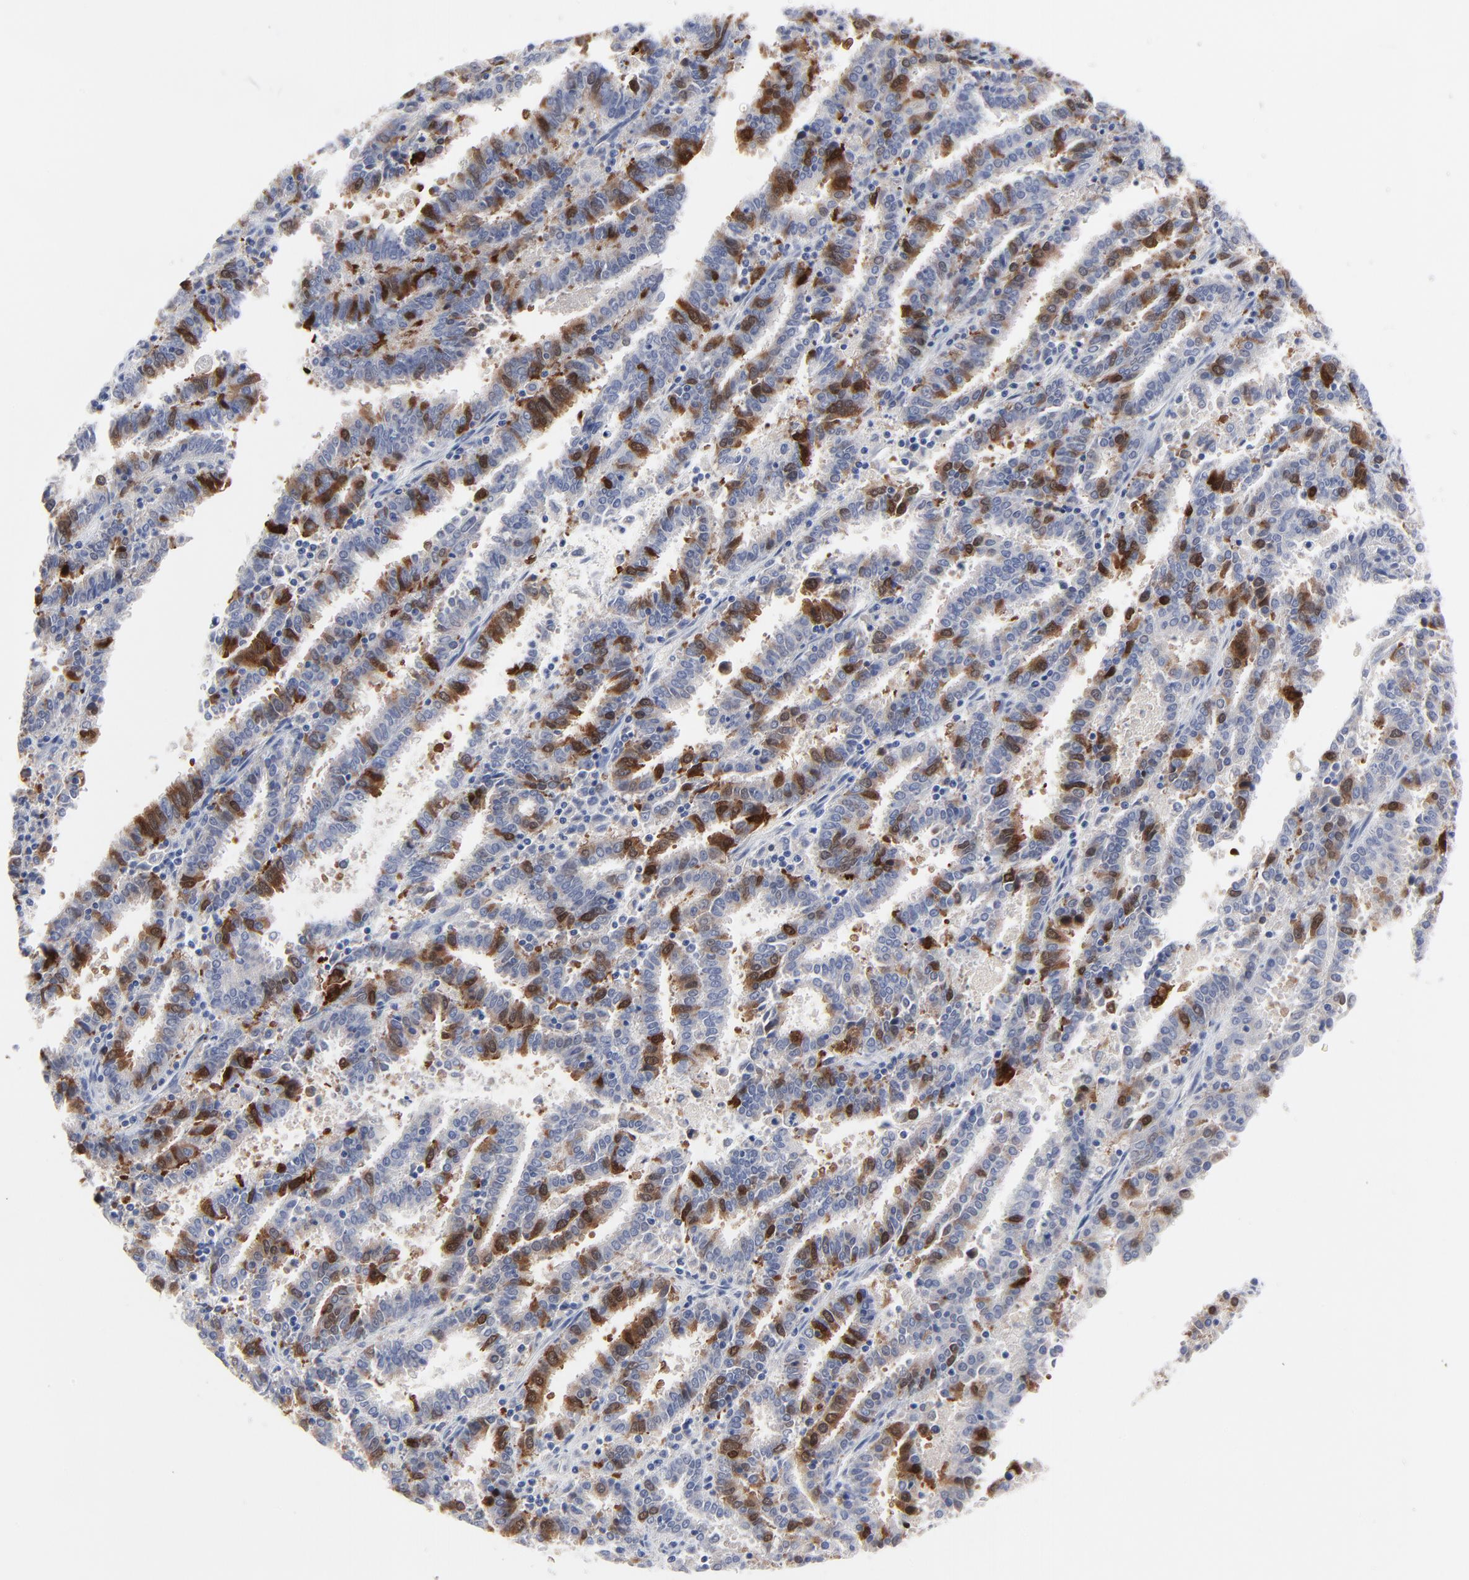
{"staining": {"intensity": "strong", "quantity": "25%-75%", "location": "cytoplasmic/membranous,nuclear"}, "tissue": "endometrial cancer", "cell_type": "Tumor cells", "image_type": "cancer", "snomed": [{"axis": "morphology", "description": "Adenocarcinoma, NOS"}, {"axis": "topography", "description": "Uterus"}], "caption": "About 25%-75% of tumor cells in endometrial cancer display strong cytoplasmic/membranous and nuclear protein staining as visualized by brown immunohistochemical staining.", "gene": "CDK1", "patient": {"sex": "female", "age": 83}}